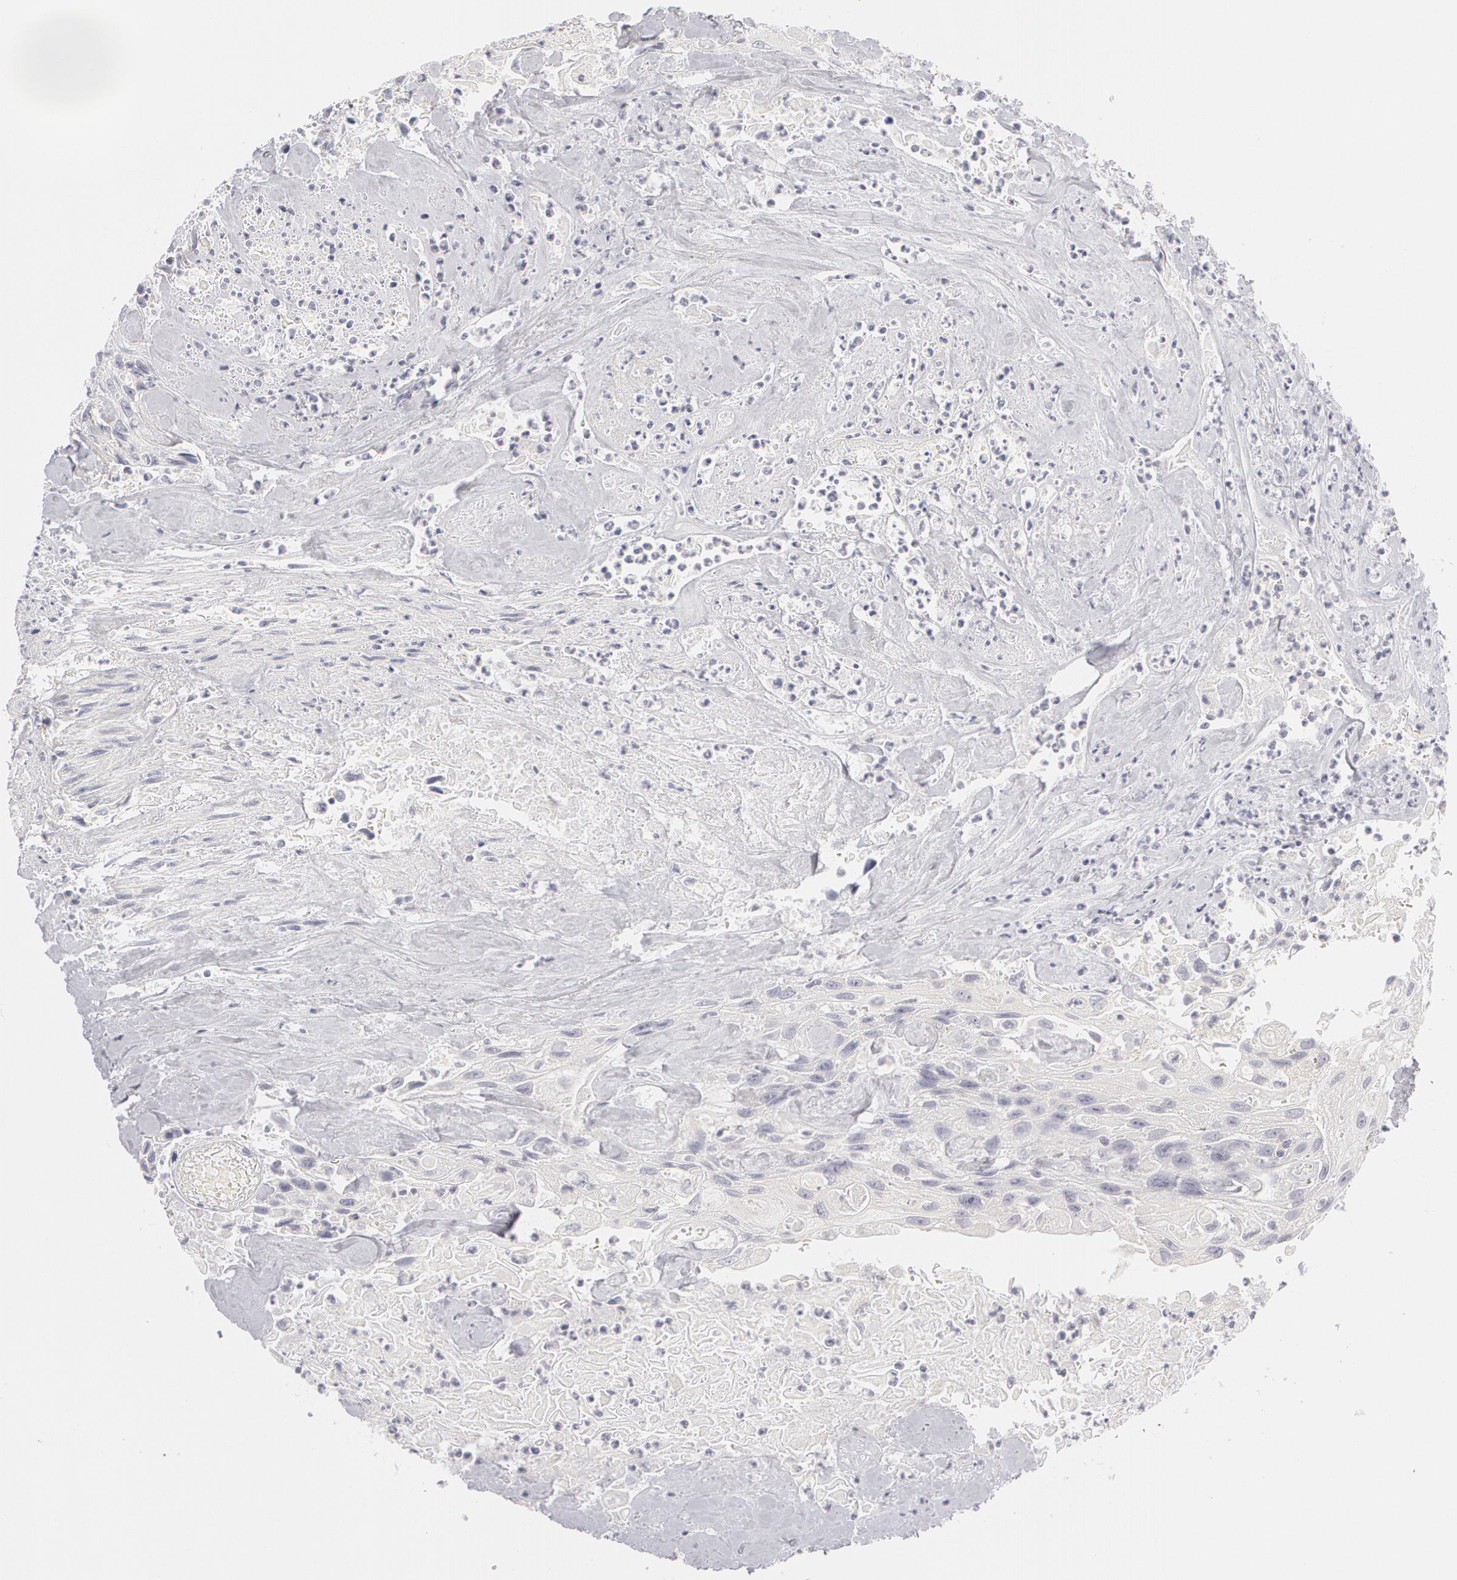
{"staining": {"intensity": "negative", "quantity": "none", "location": "none"}, "tissue": "urothelial cancer", "cell_type": "Tumor cells", "image_type": "cancer", "snomed": [{"axis": "morphology", "description": "Urothelial carcinoma, High grade"}, {"axis": "topography", "description": "Urinary bladder"}], "caption": "High magnification brightfield microscopy of high-grade urothelial carcinoma stained with DAB (3,3'-diaminobenzidine) (brown) and counterstained with hematoxylin (blue): tumor cells show no significant staining.", "gene": "ABCB1", "patient": {"sex": "female", "age": 84}}